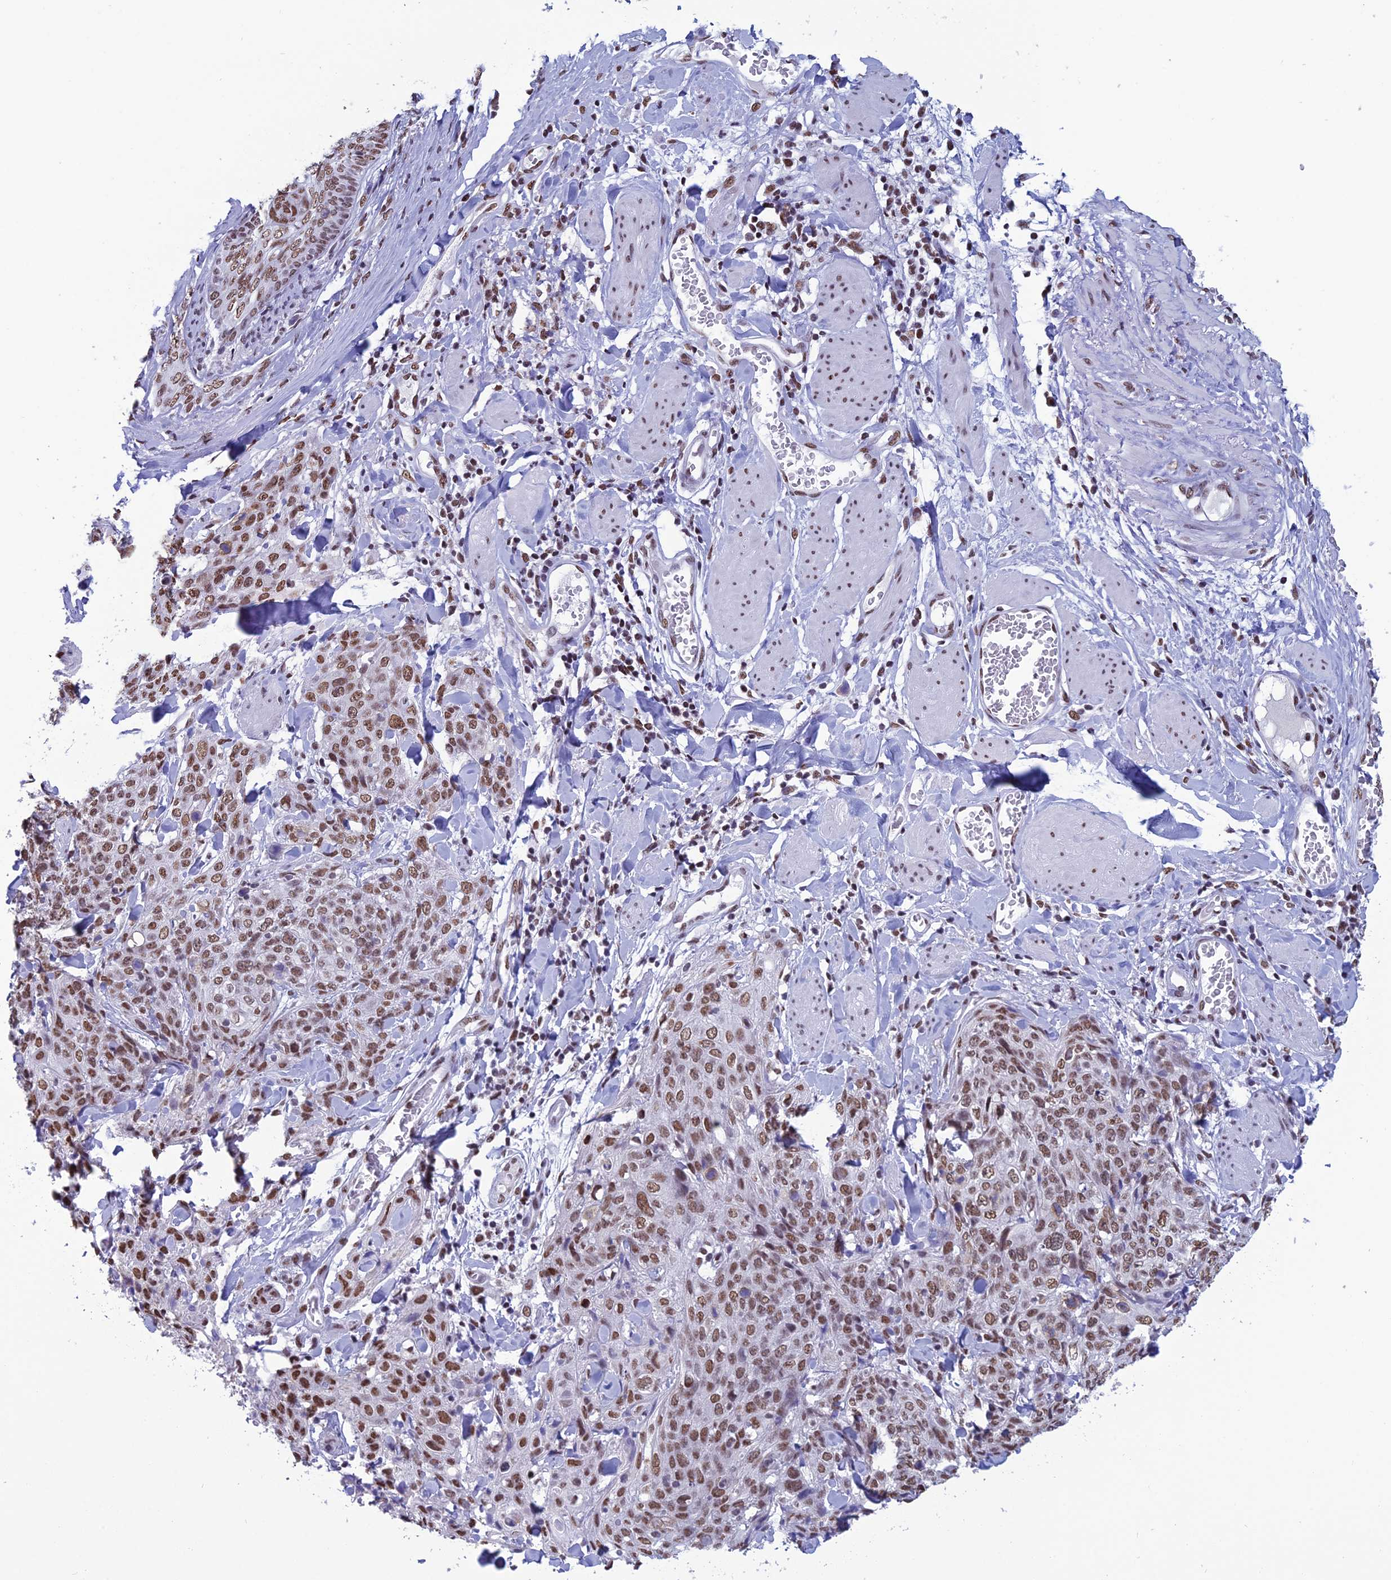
{"staining": {"intensity": "moderate", "quantity": ">75%", "location": "nuclear"}, "tissue": "skin cancer", "cell_type": "Tumor cells", "image_type": "cancer", "snomed": [{"axis": "morphology", "description": "Squamous cell carcinoma, NOS"}, {"axis": "topography", "description": "Skin"}, {"axis": "topography", "description": "Vulva"}], "caption": "A histopathology image showing moderate nuclear positivity in approximately >75% of tumor cells in skin cancer, as visualized by brown immunohistochemical staining.", "gene": "PRAMEF12", "patient": {"sex": "female", "age": 85}}